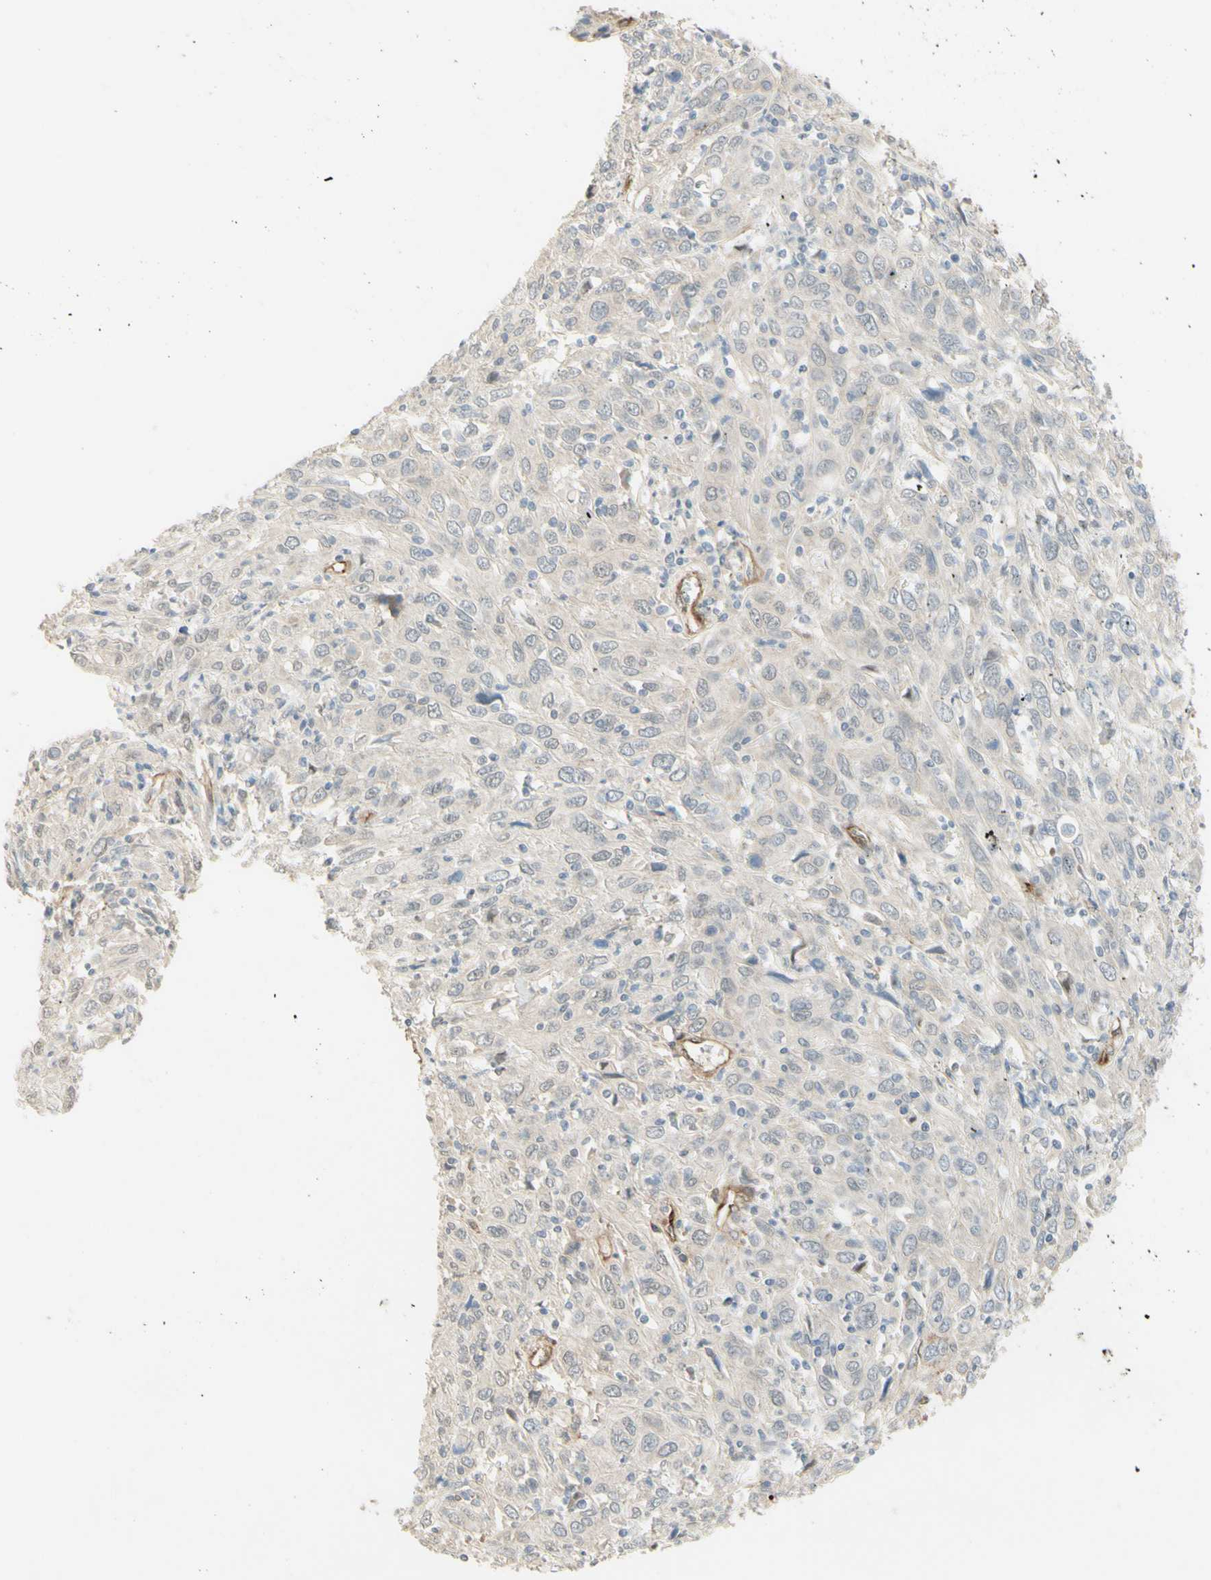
{"staining": {"intensity": "negative", "quantity": "none", "location": "none"}, "tissue": "cervical cancer", "cell_type": "Tumor cells", "image_type": "cancer", "snomed": [{"axis": "morphology", "description": "Squamous cell carcinoma, NOS"}, {"axis": "topography", "description": "Cervix"}], "caption": "Immunohistochemistry photomicrograph of human cervical squamous cell carcinoma stained for a protein (brown), which exhibits no positivity in tumor cells. (Immunohistochemistry (ihc), brightfield microscopy, high magnification).", "gene": "ANGPT2", "patient": {"sex": "female", "age": 46}}